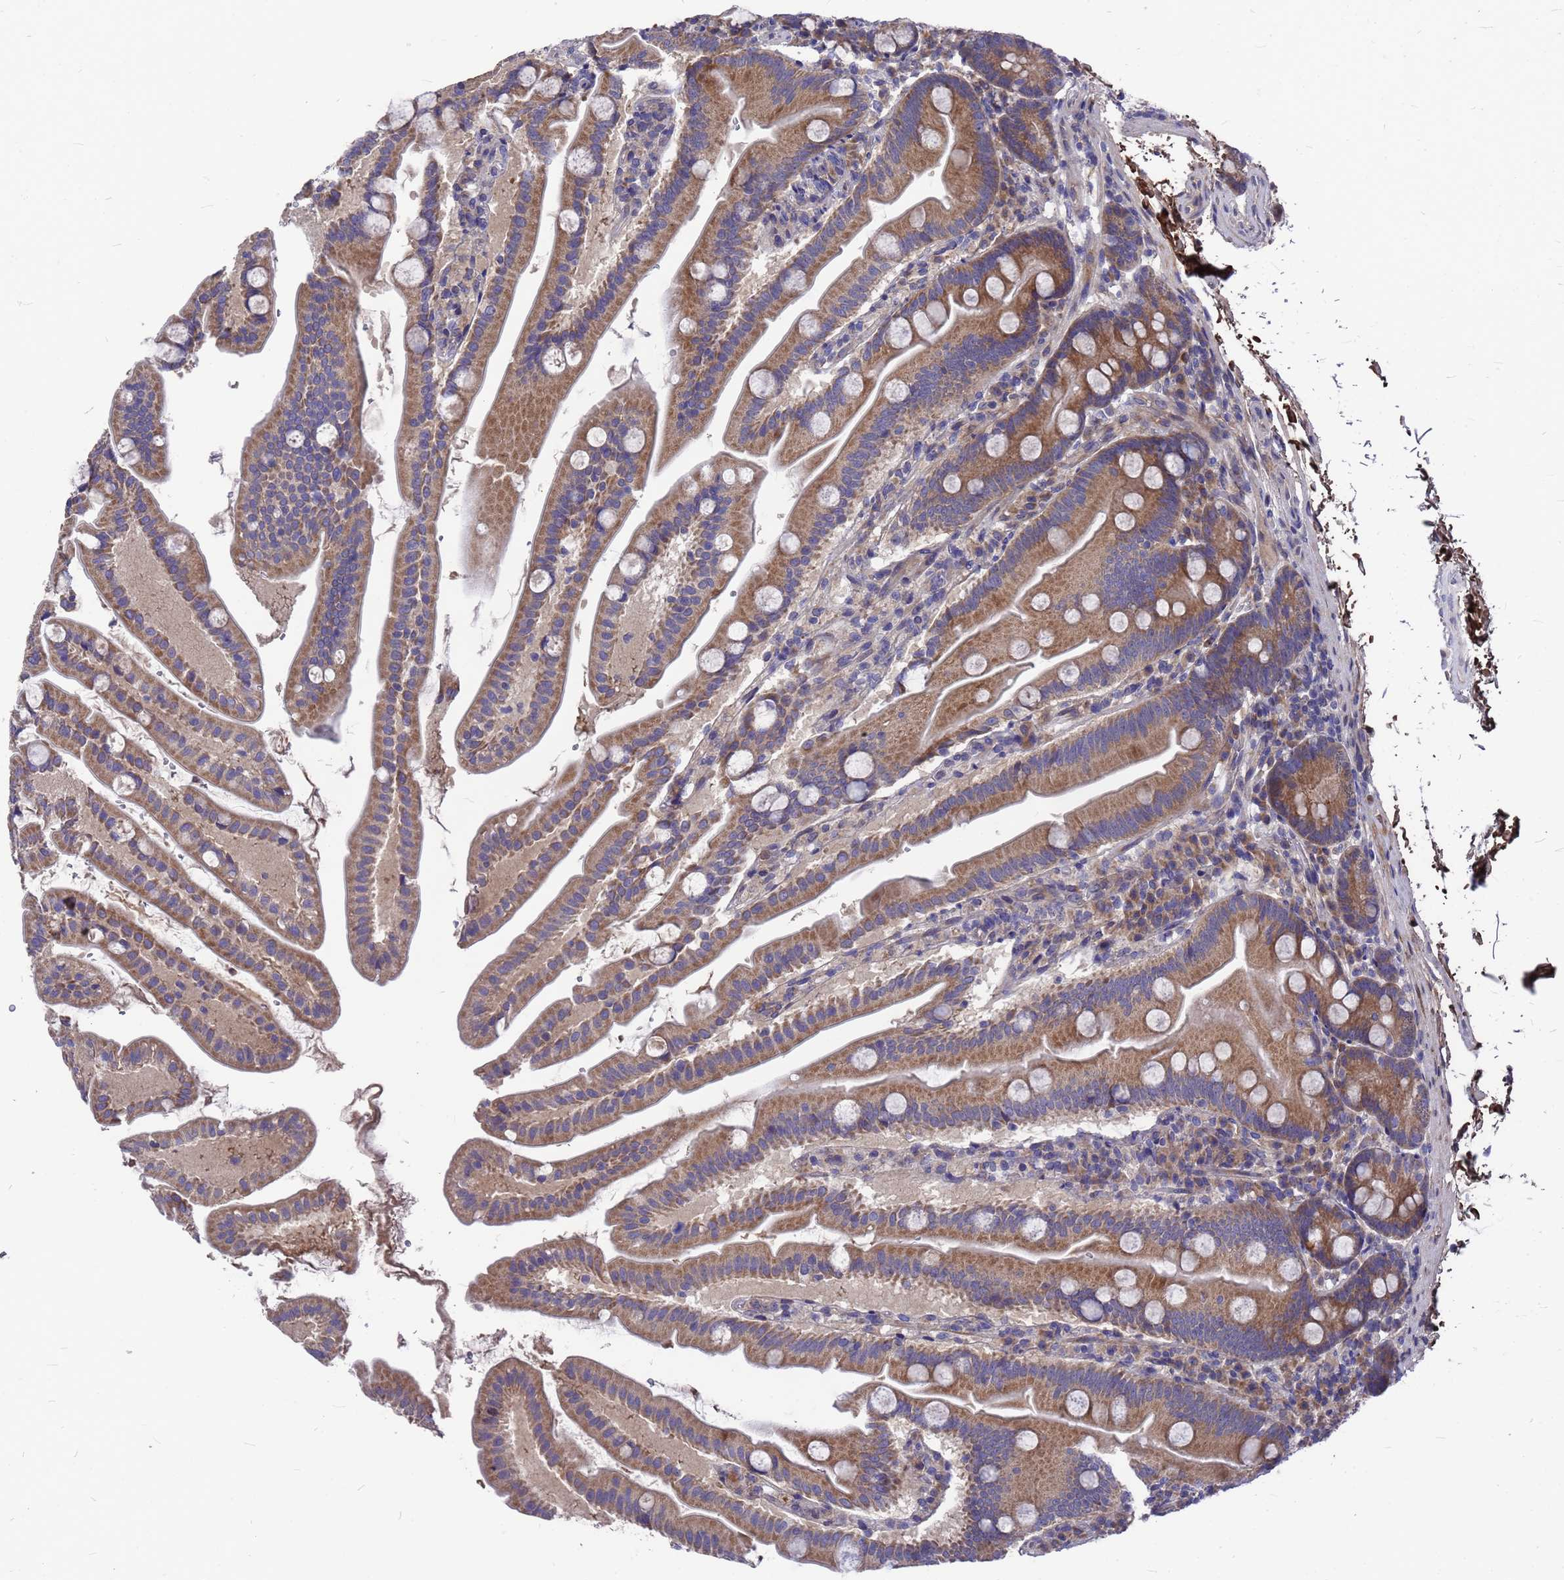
{"staining": {"intensity": "moderate", "quantity": ">75%", "location": "cytoplasmic/membranous"}, "tissue": "small intestine", "cell_type": "Glandular cells", "image_type": "normal", "snomed": [{"axis": "morphology", "description": "Normal tissue, NOS"}, {"axis": "topography", "description": "Small intestine"}], "caption": "Protein staining of unremarkable small intestine demonstrates moderate cytoplasmic/membranous staining in approximately >75% of glandular cells.", "gene": "ZNF717", "patient": {"sex": "female", "age": 68}}